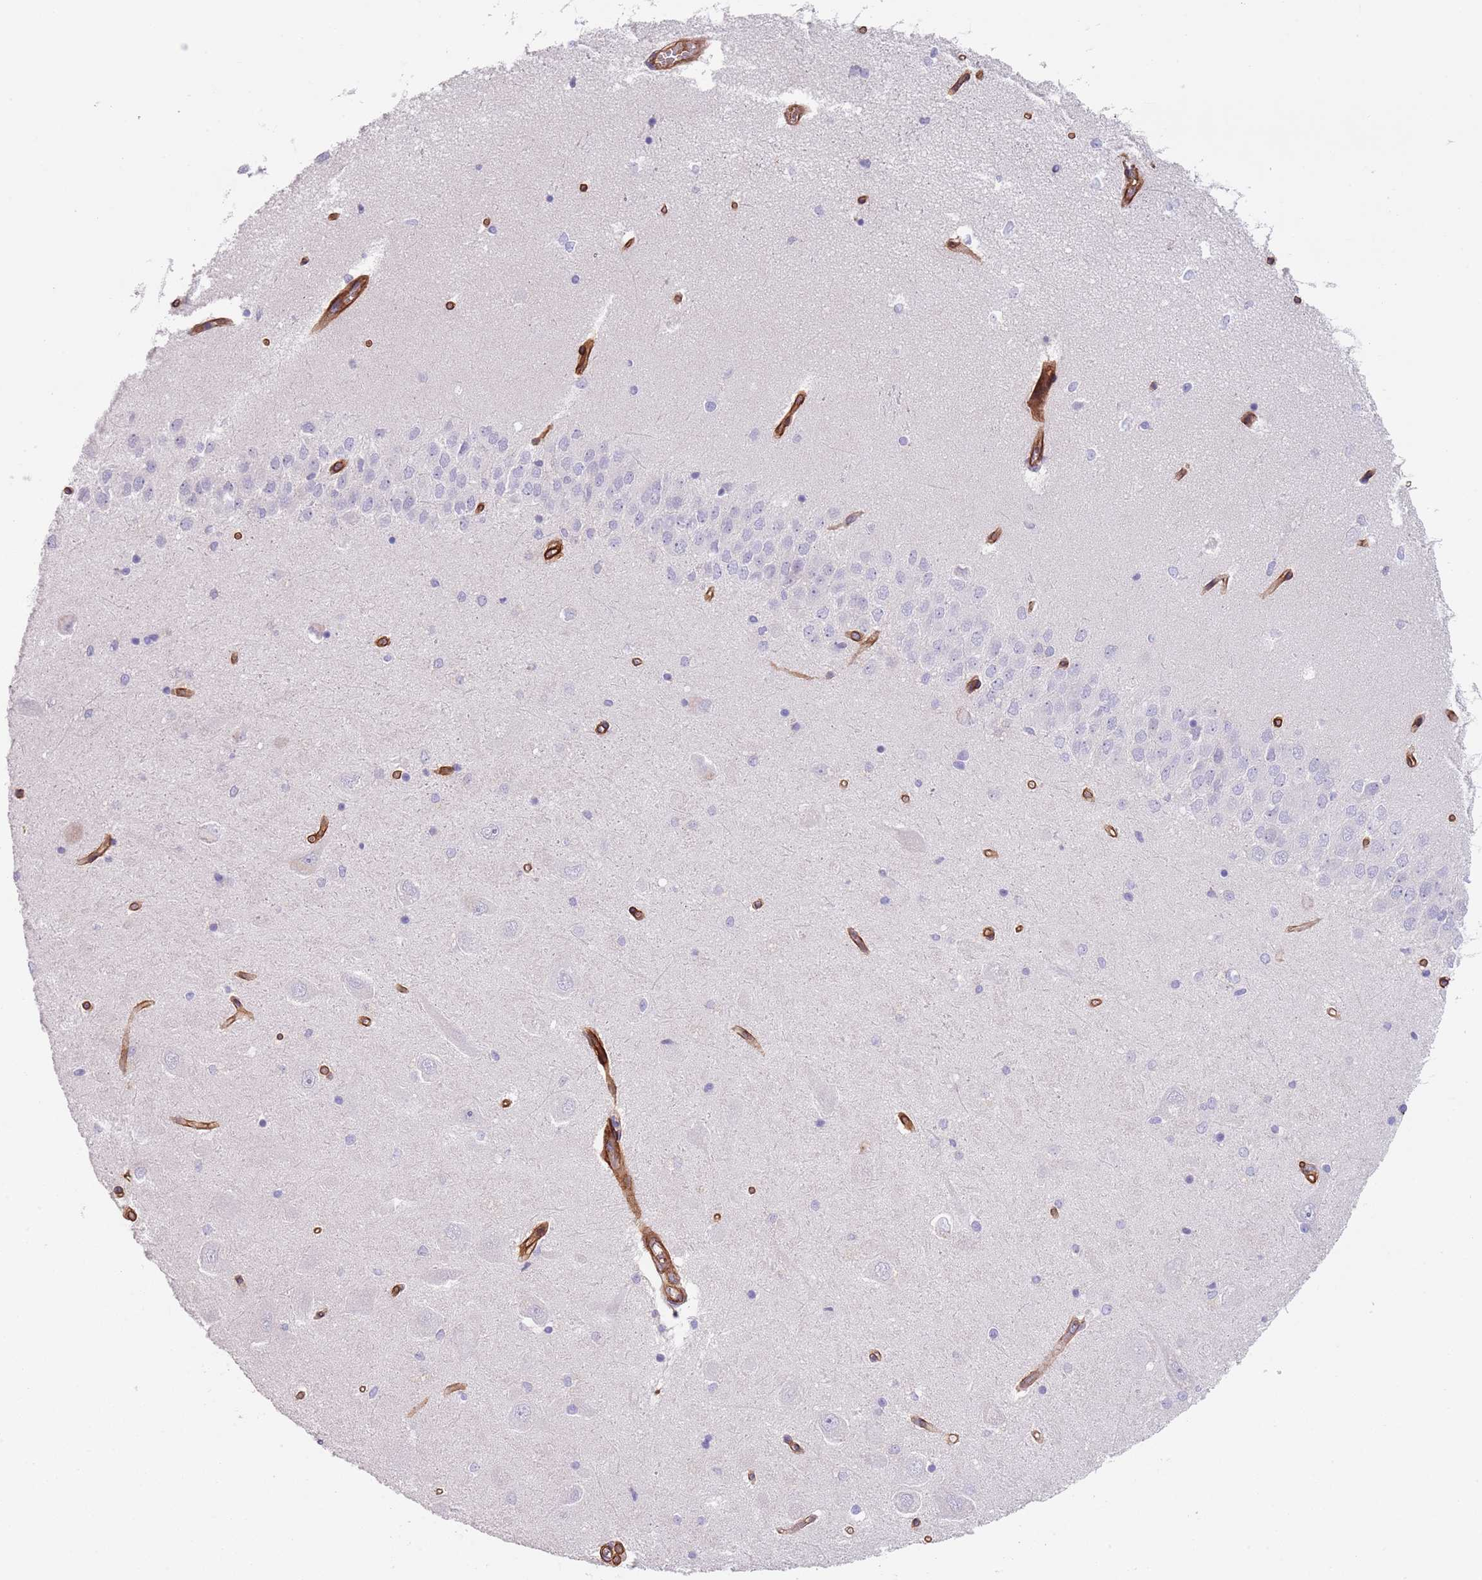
{"staining": {"intensity": "negative", "quantity": "none", "location": "none"}, "tissue": "hippocampus", "cell_type": "Glial cells", "image_type": "normal", "snomed": [{"axis": "morphology", "description": "Normal tissue, NOS"}, {"axis": "topography", "description": "Hippocampus"}], "caption": "Glial cells are negative for protein expression in unremarkable human hippocampus. Nuclei are stained in blue.", "gene": "TINAGL1", "patient": {"sex": "male", "age": 45}}